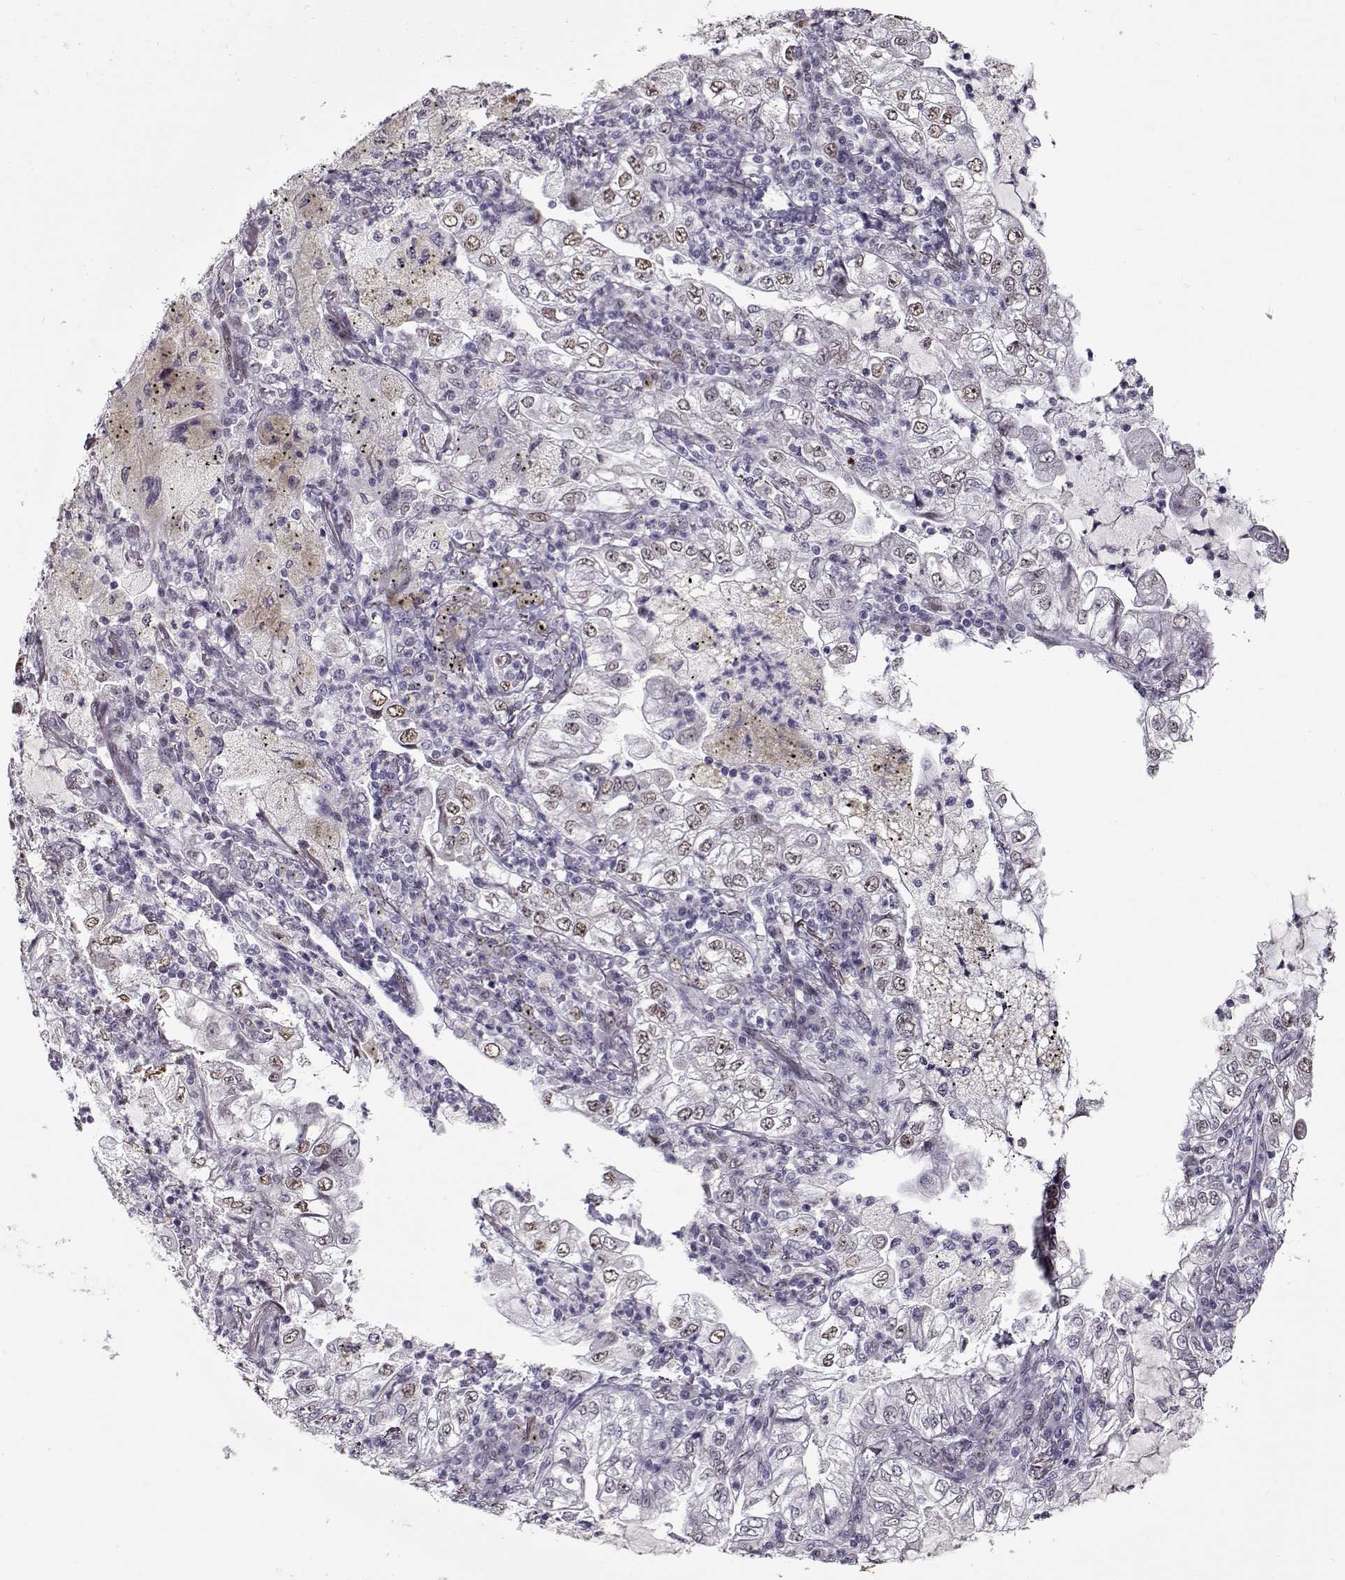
{"staining": {"intensity": "weak", "quantity": "<25%", "location": "nuclear"}, "tissue": "lung cancer", "cell_type": "Tumor cells", "image_type": "cancer", "snomed": [{"axis": "morphology", "description": "Adenocarcinoma, NOS"}, {"axis": "topography", "description": "Lung"}], "caption": "This is an immunohistochemistry image of lung adenocarcinoma. There is no positivity in tumor cells.", "gene": "PRMT8", "patient": {"sex": "female", "age": 73}}